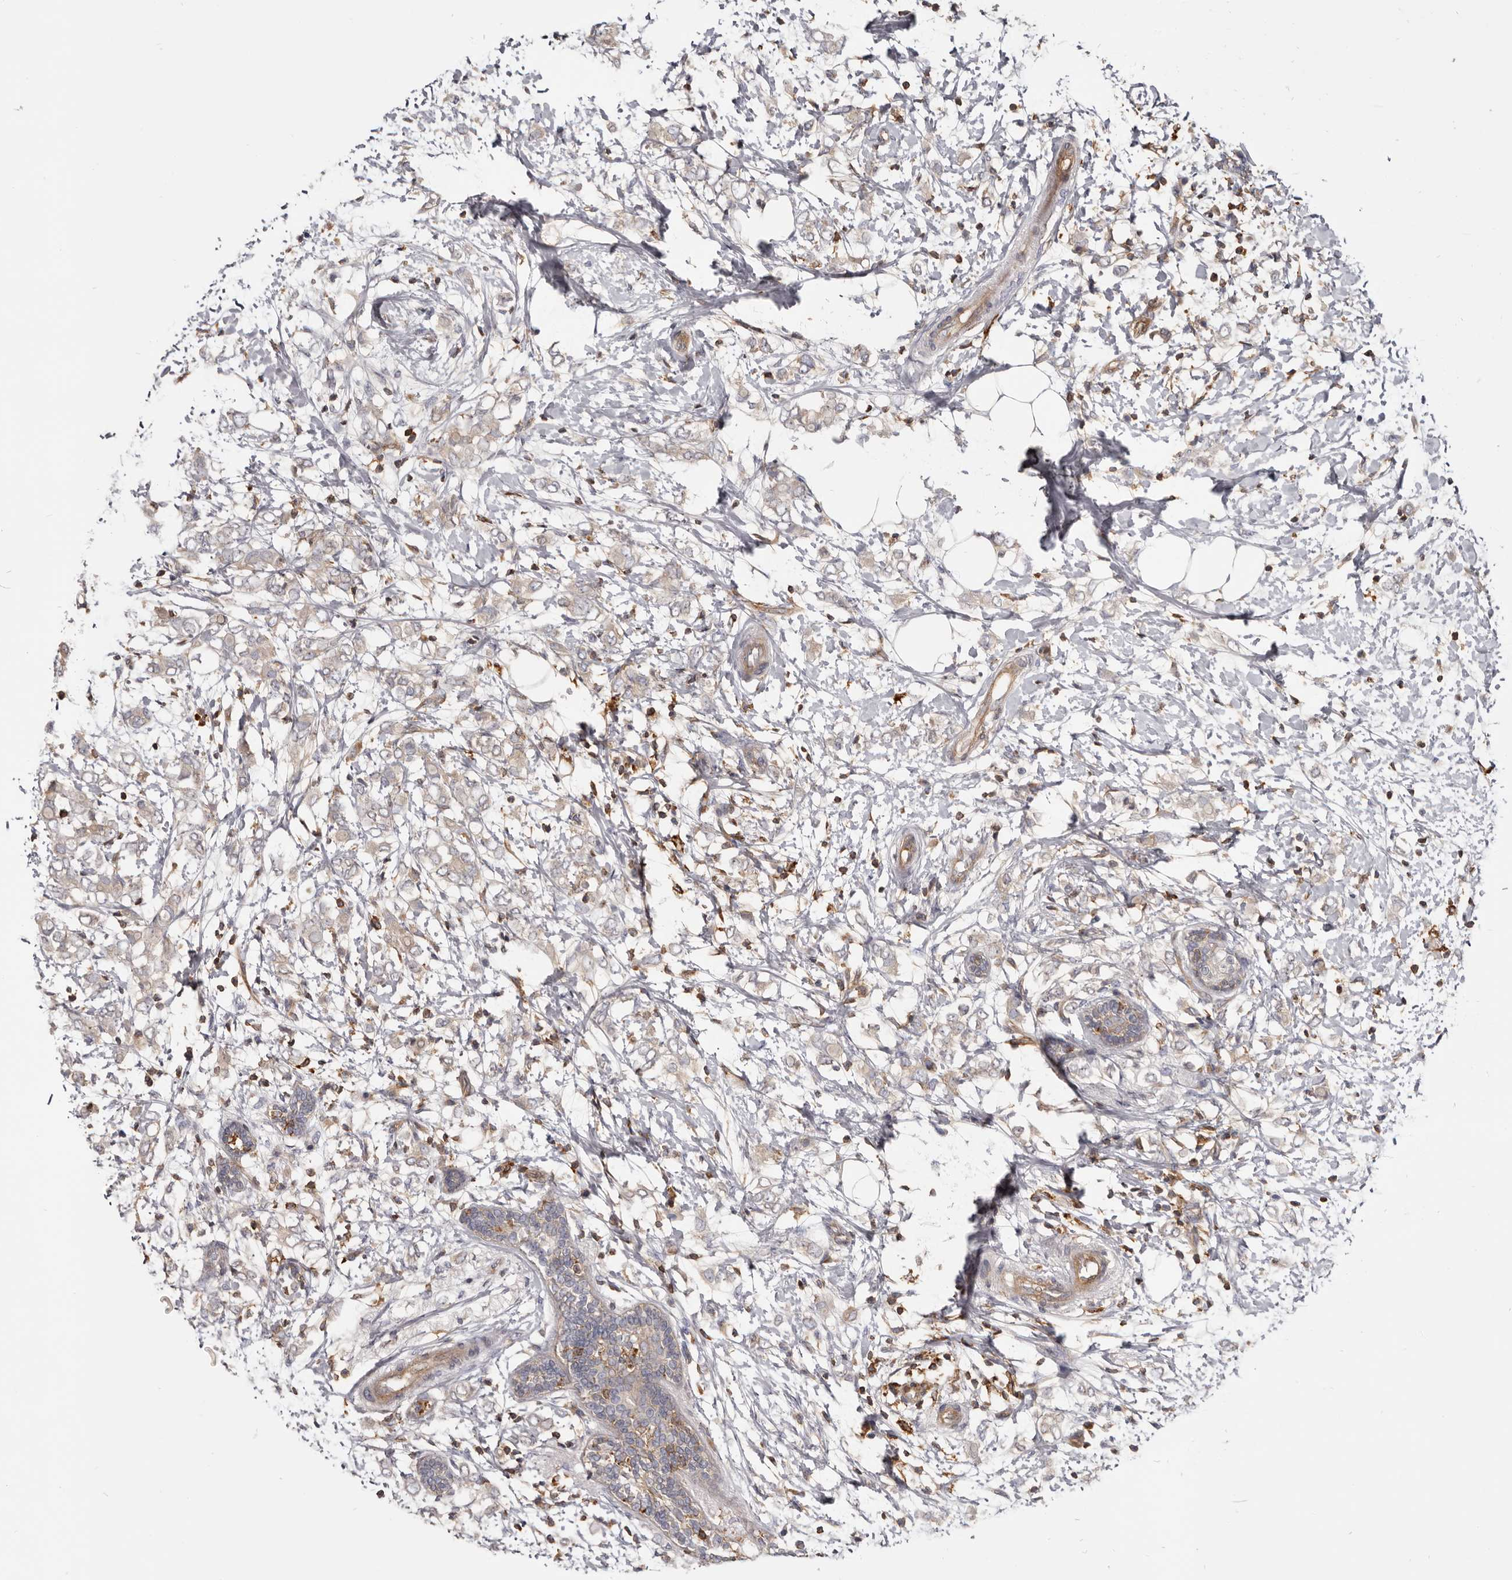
{"staining": {"intensity": "weak", "quantity": ">75%", "location": "cytoplasmic/membranous"}, "tissue": "breast cancer", "cell_type": "Tumor cells", "image_type": "cancer", "snomed": [{"axis": "morphology", "description": "Normal tissue, NOS"}, {"axis": "morphology", "description": "Lobular carcinoma"}, {"axis": "topography", "description": "Breast"}], "caption": "Weak cytoplasmic/membranous protein positivity is seen in about >75% of tumor cells in breast cancer (lobular carcinoma).", "gene": "CBL", "patient": {"sex": "female", "age": 47}}